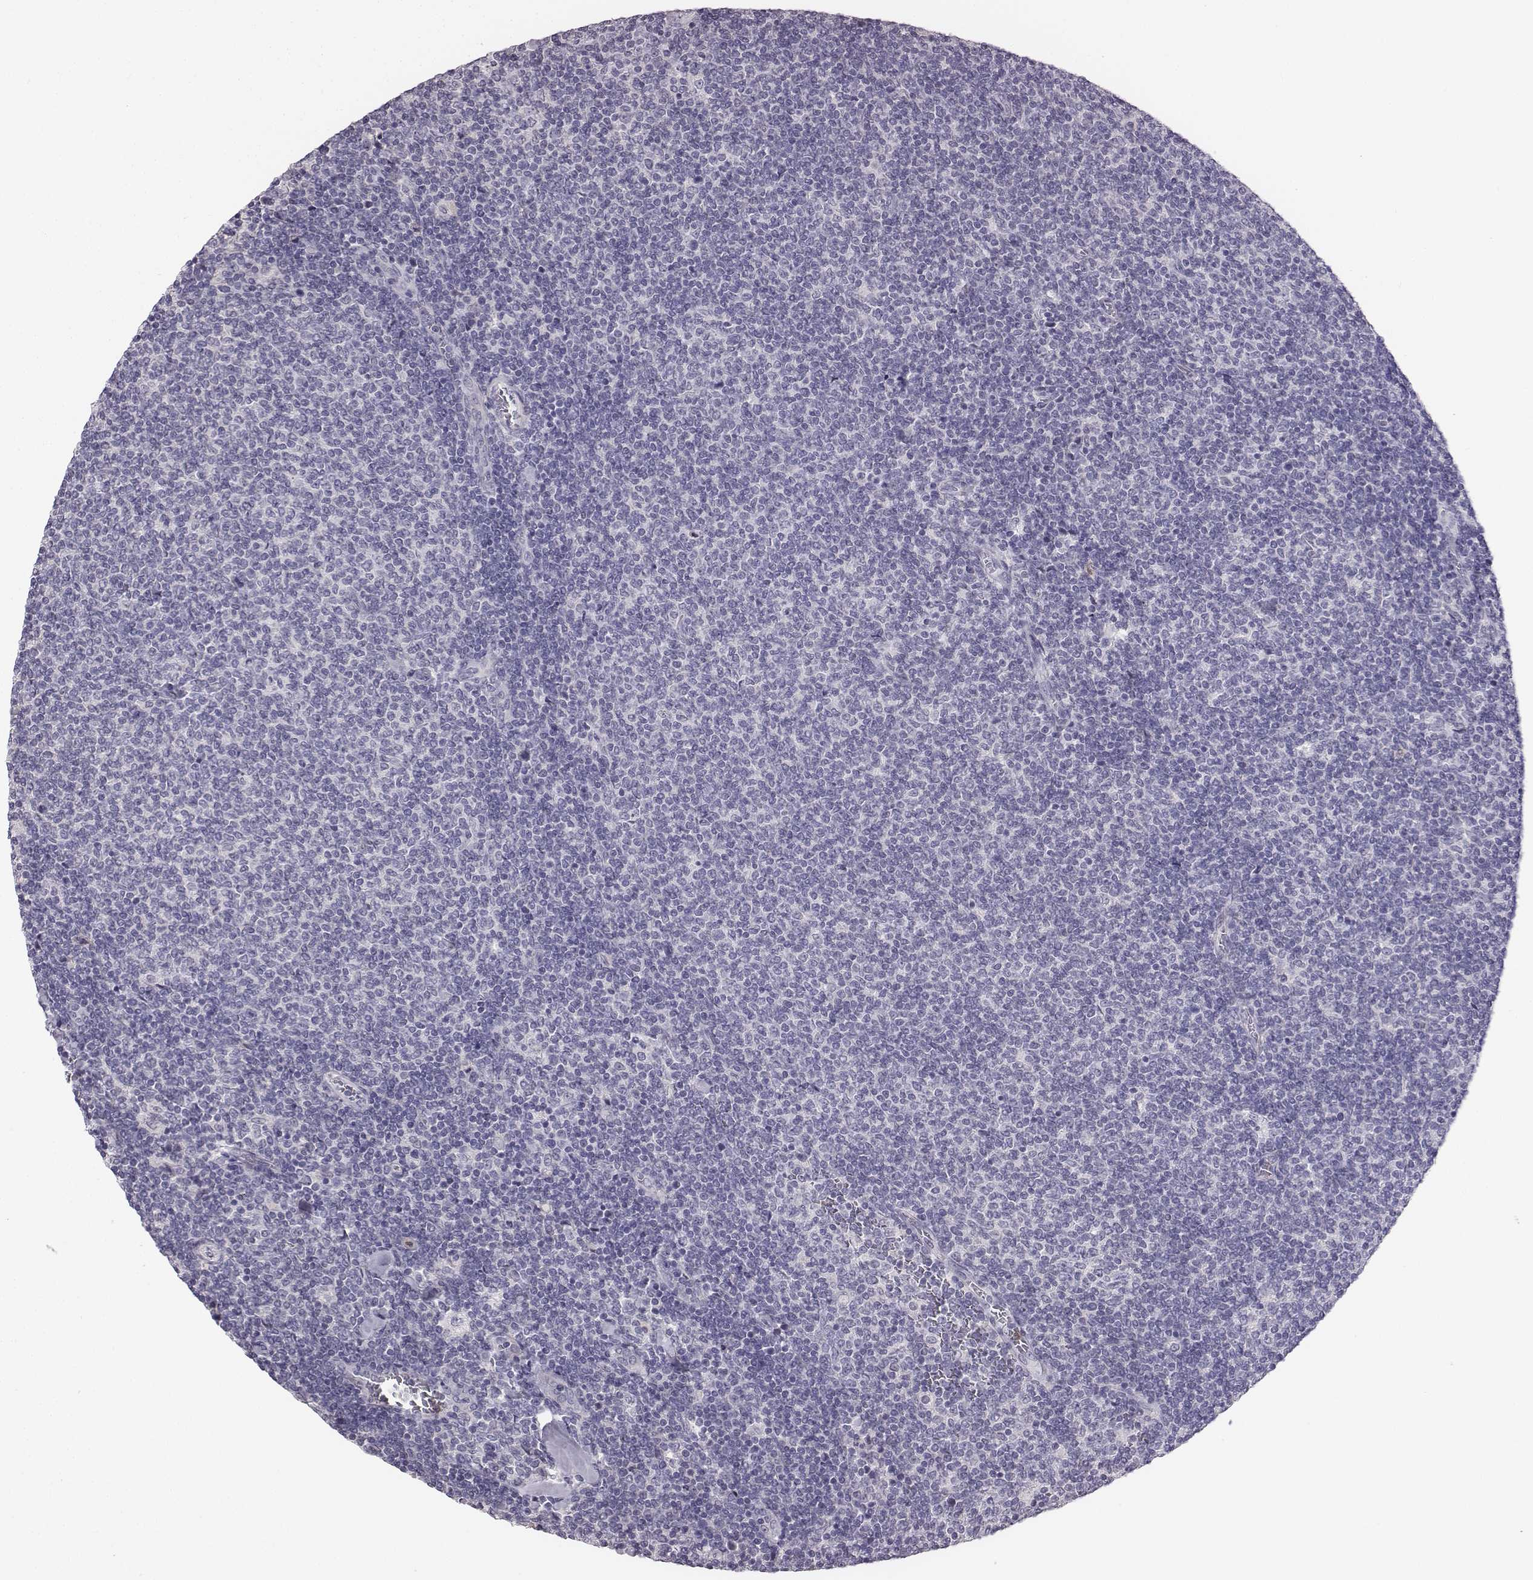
{"staining": {"intensity": "negative", "quantity": "none", "location": "none"}, "tissue": "lymphoma", "cell_type": "Tumor cells", "image_type": "cancer", "snomed": [{"axis": "morphology", "description": "Malignant lymphoma, non-Hodgkin's type, Low grade"}, {"axis": "topography", "description": "Lymph node"}], "caption": "The image exhibits no significant expression in tumor cells of lymphoma.", "gene": "ADAM7", "patient": {"sex": "male", "age": 52}}